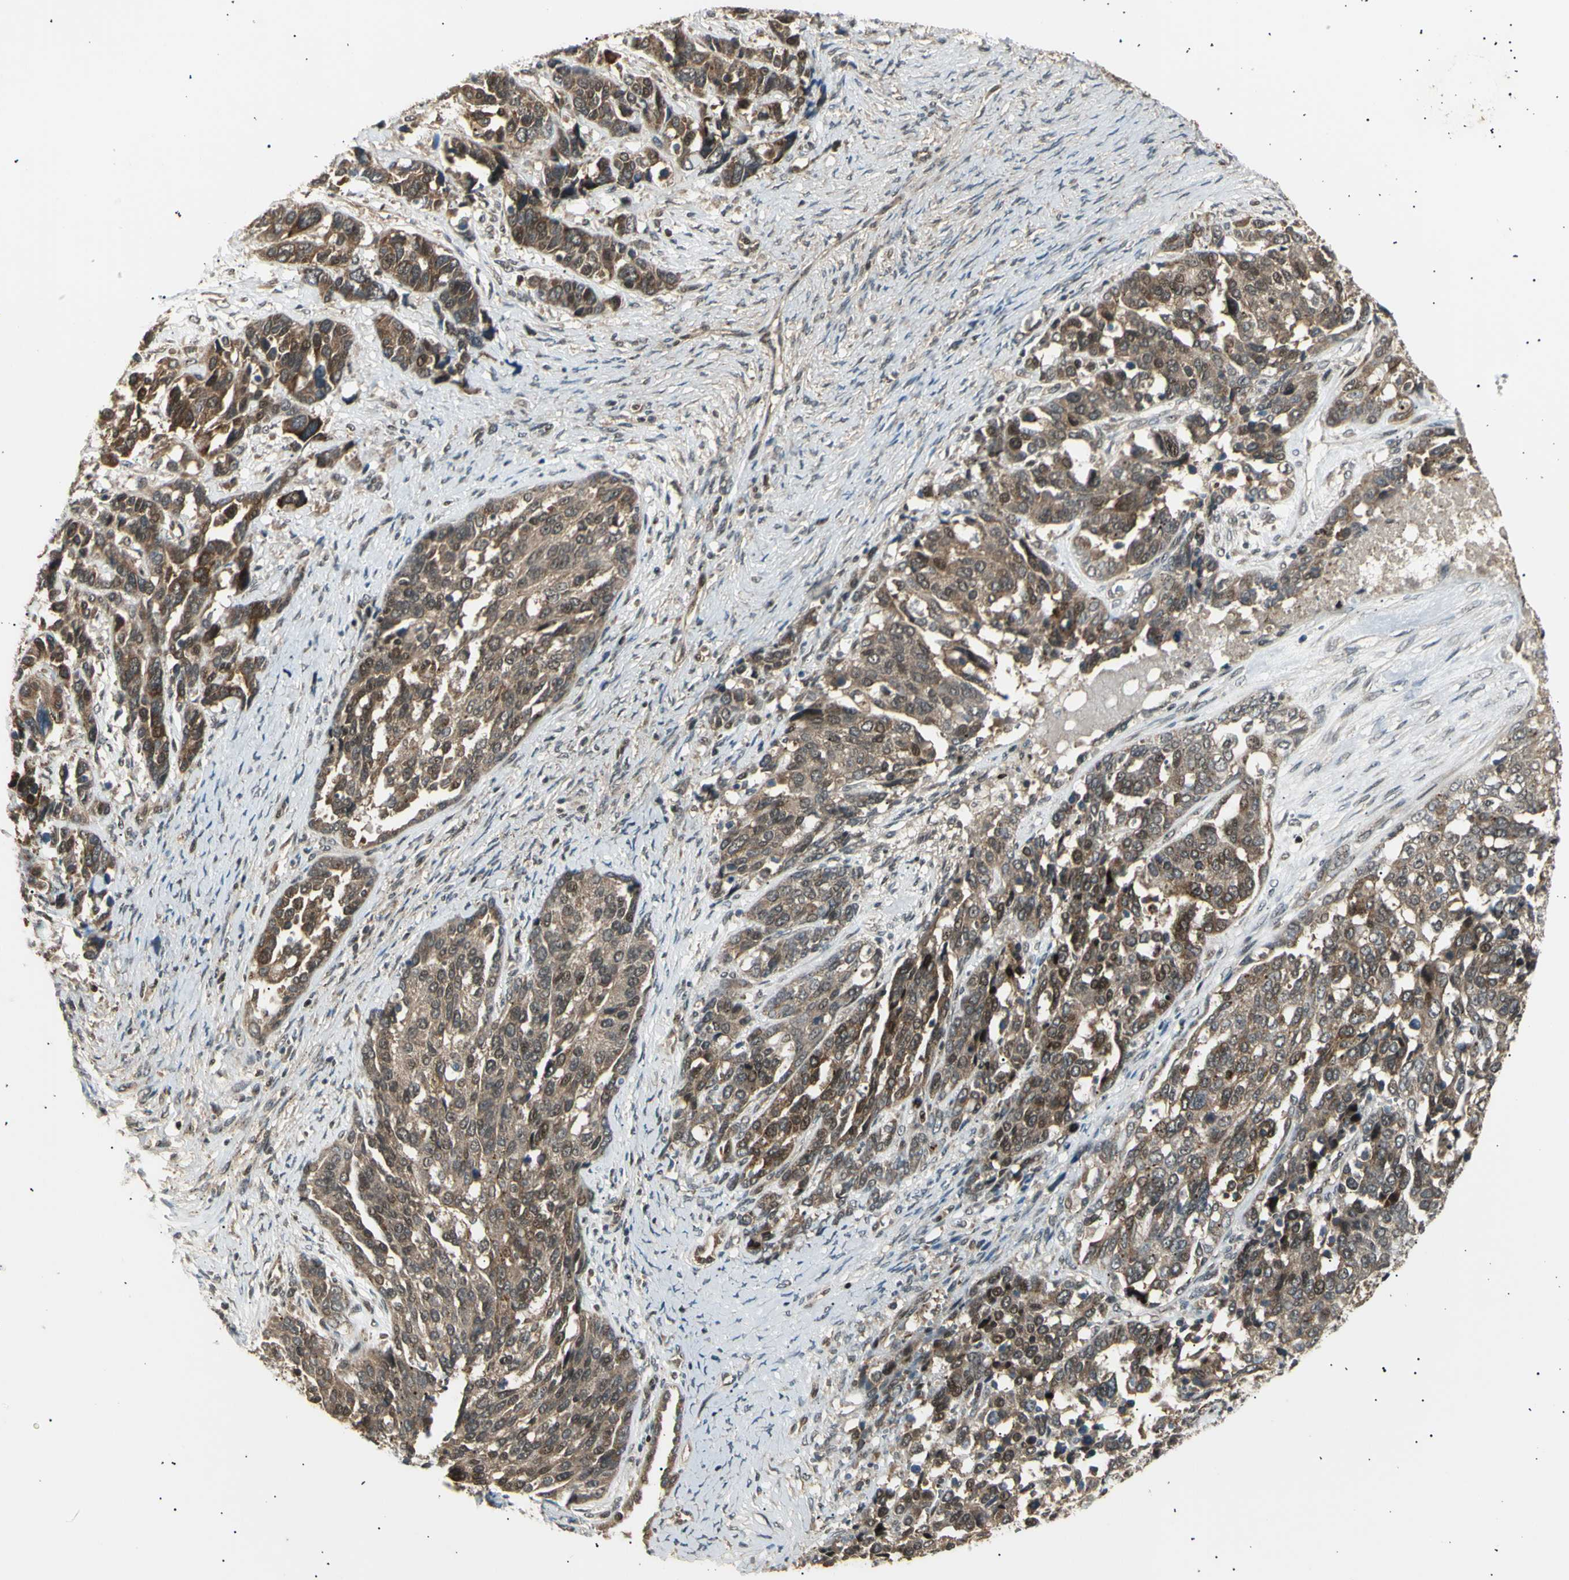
{"staining": {"intensity": "moderate", "quantity": ">75%", "location": "cytoplasmic/membranous"}, "tissue": "ovarian cancer", "cell_type": "Tumor cells", "image_type": "cancer", "snomed": [{"axis": "morphology", "description": "Cystadenocarcinoma, serous, NOS"}, {"axis": "topography", "description": "Ovary"}], "caption": "Ovarian cancer tissue demonstrates moderate cytoplasmic/membranous expression in about >75% of tumor cells, visualized by immunohistochemistry.", "gene": "NUAK2", "patient": {"sex": "female", "age": 44}}